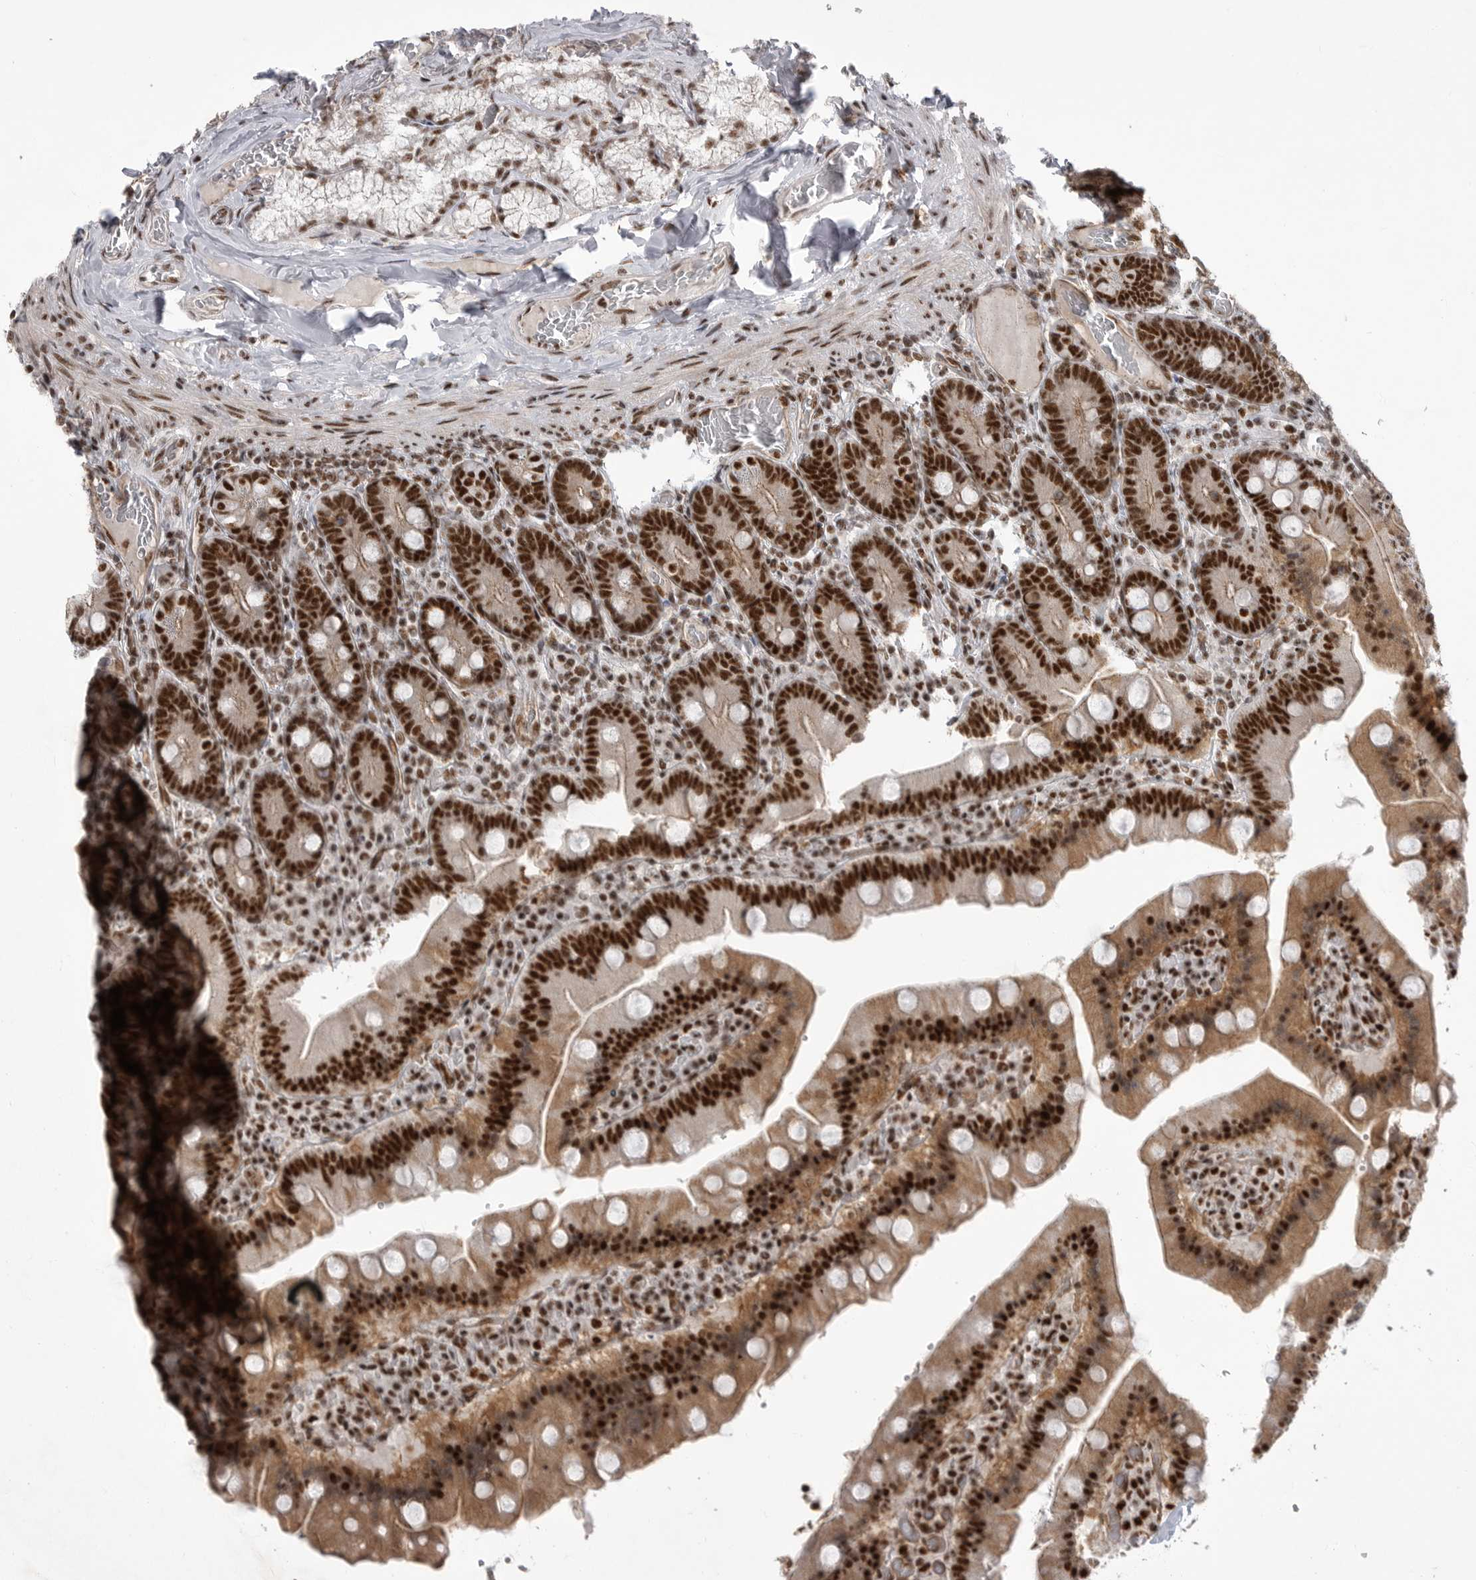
{"staining": {"intensity": "strong", "quantity": ">75%", "location": "cytoplasmic/membranous,nuclear"}, "tissue": "duodenum", "cell_type": "Glandular cells", "image_type": "normal", "snomed": [{"axis": "morphology", "description": "Normal tissue, NOS"}, {"axis": "topography", "description": "Duodenum"}], "caption": "Duodenum stained with IHC demonstrates strong cytoplasmic/membranous,nuclear positivity in approximately >75% of glandular cells. The staining was performed using DAB, with brown indicating positive protein expression. Nuclei are stained blue with hematoxylin.", "gene": "PPP1R8", "patient": {"sex": "female", "age": 62}}